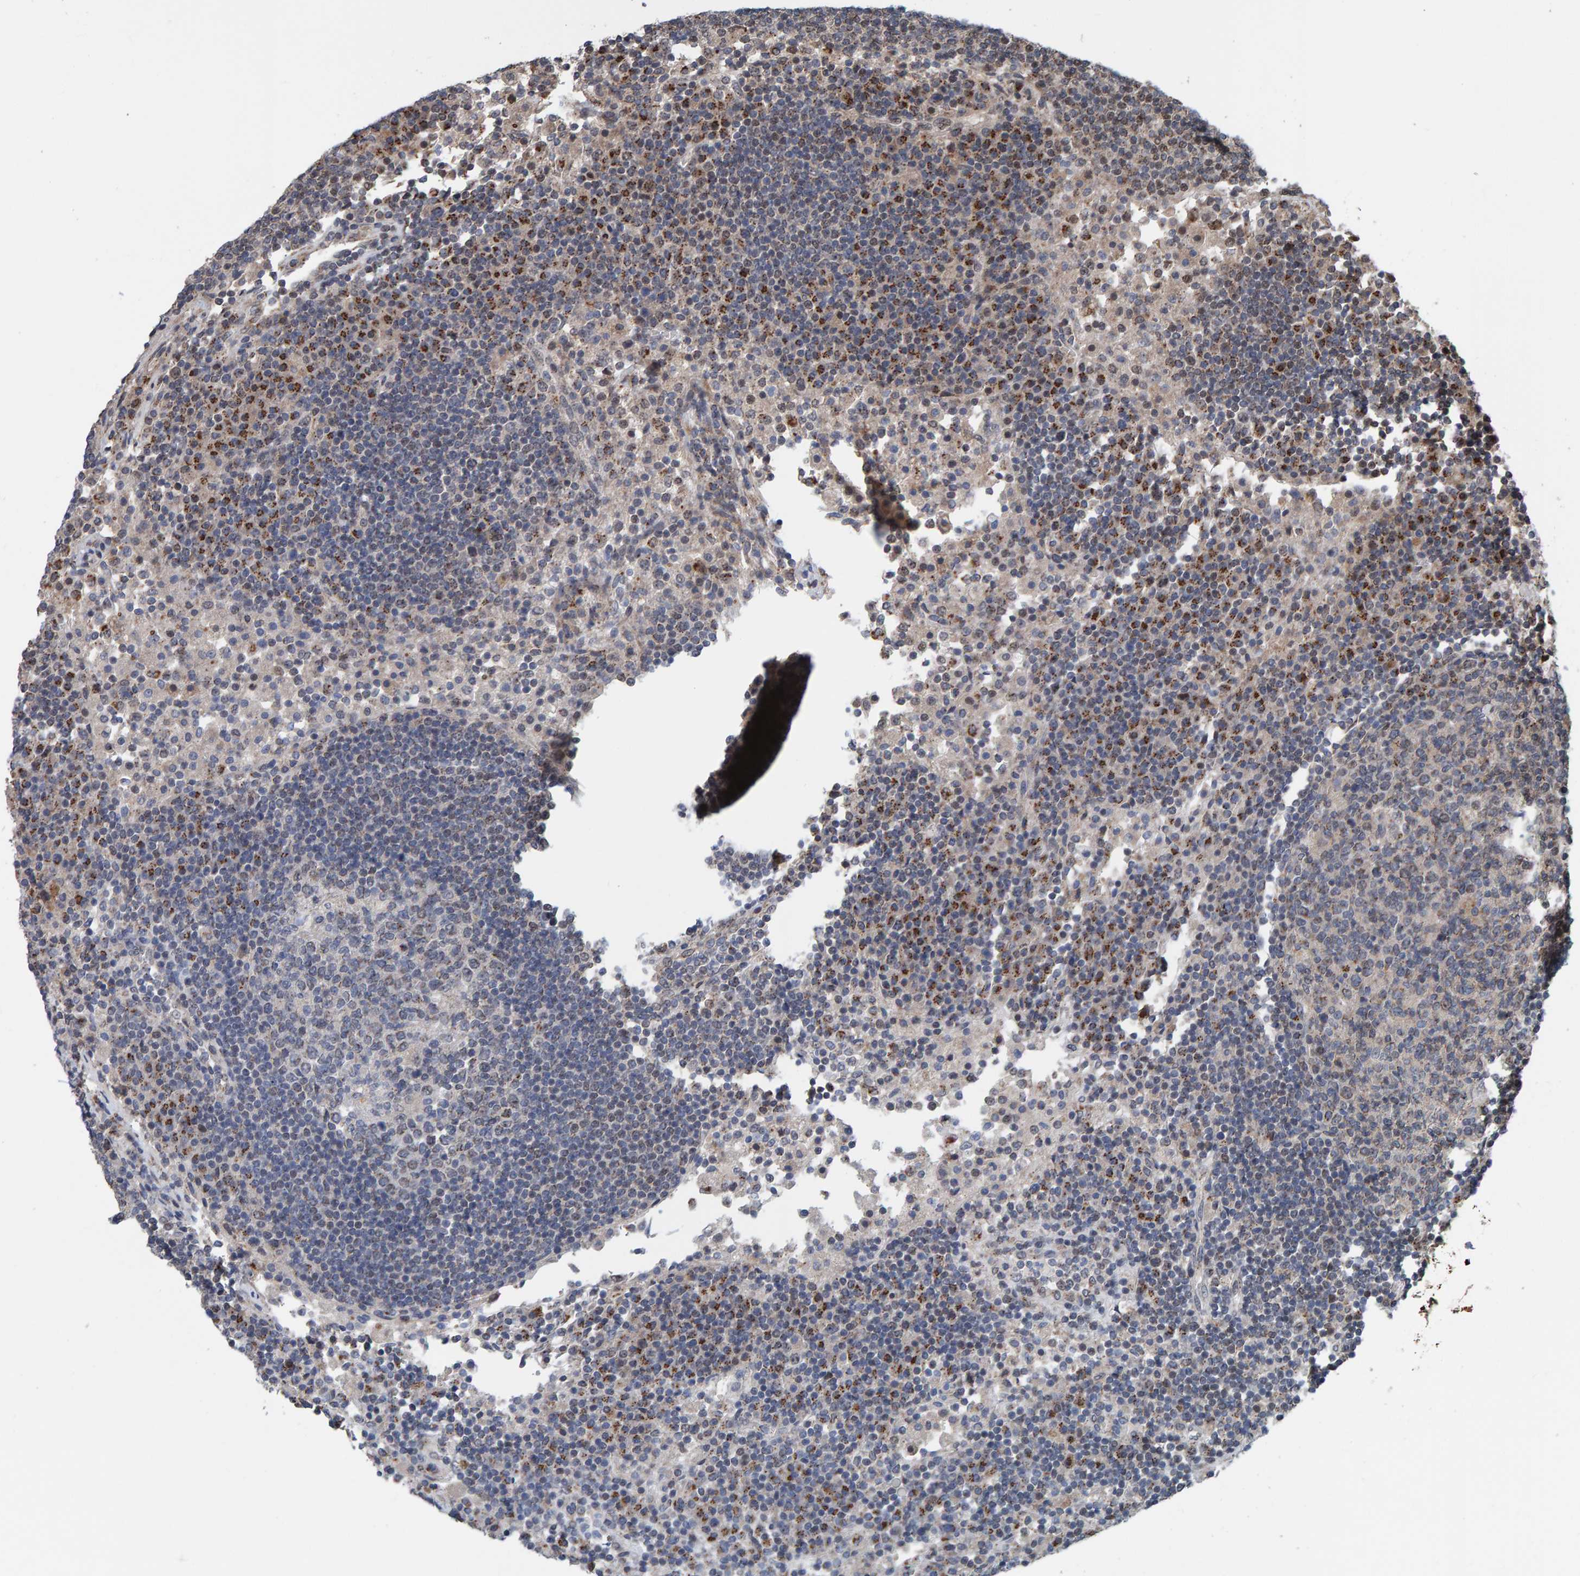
{"staining": {"intensity": "negative", "quantity": "none", "location": "none"}, "tissue": "lymph node", "cell_type": "Germinal center cells", "image_type": "normal", "snomed": [{"axis": "morphology", "description": "Normal tissue, NOS"}, {"axis": "topography", "description": "Lymph node"}], "caption": "Lymph node stained for a protein using immunohistochemistry (IHC) exhibits no positivity germinal center cells.", "gene": "CCDC25", "patient": {"sex": "female", "age": 53}}